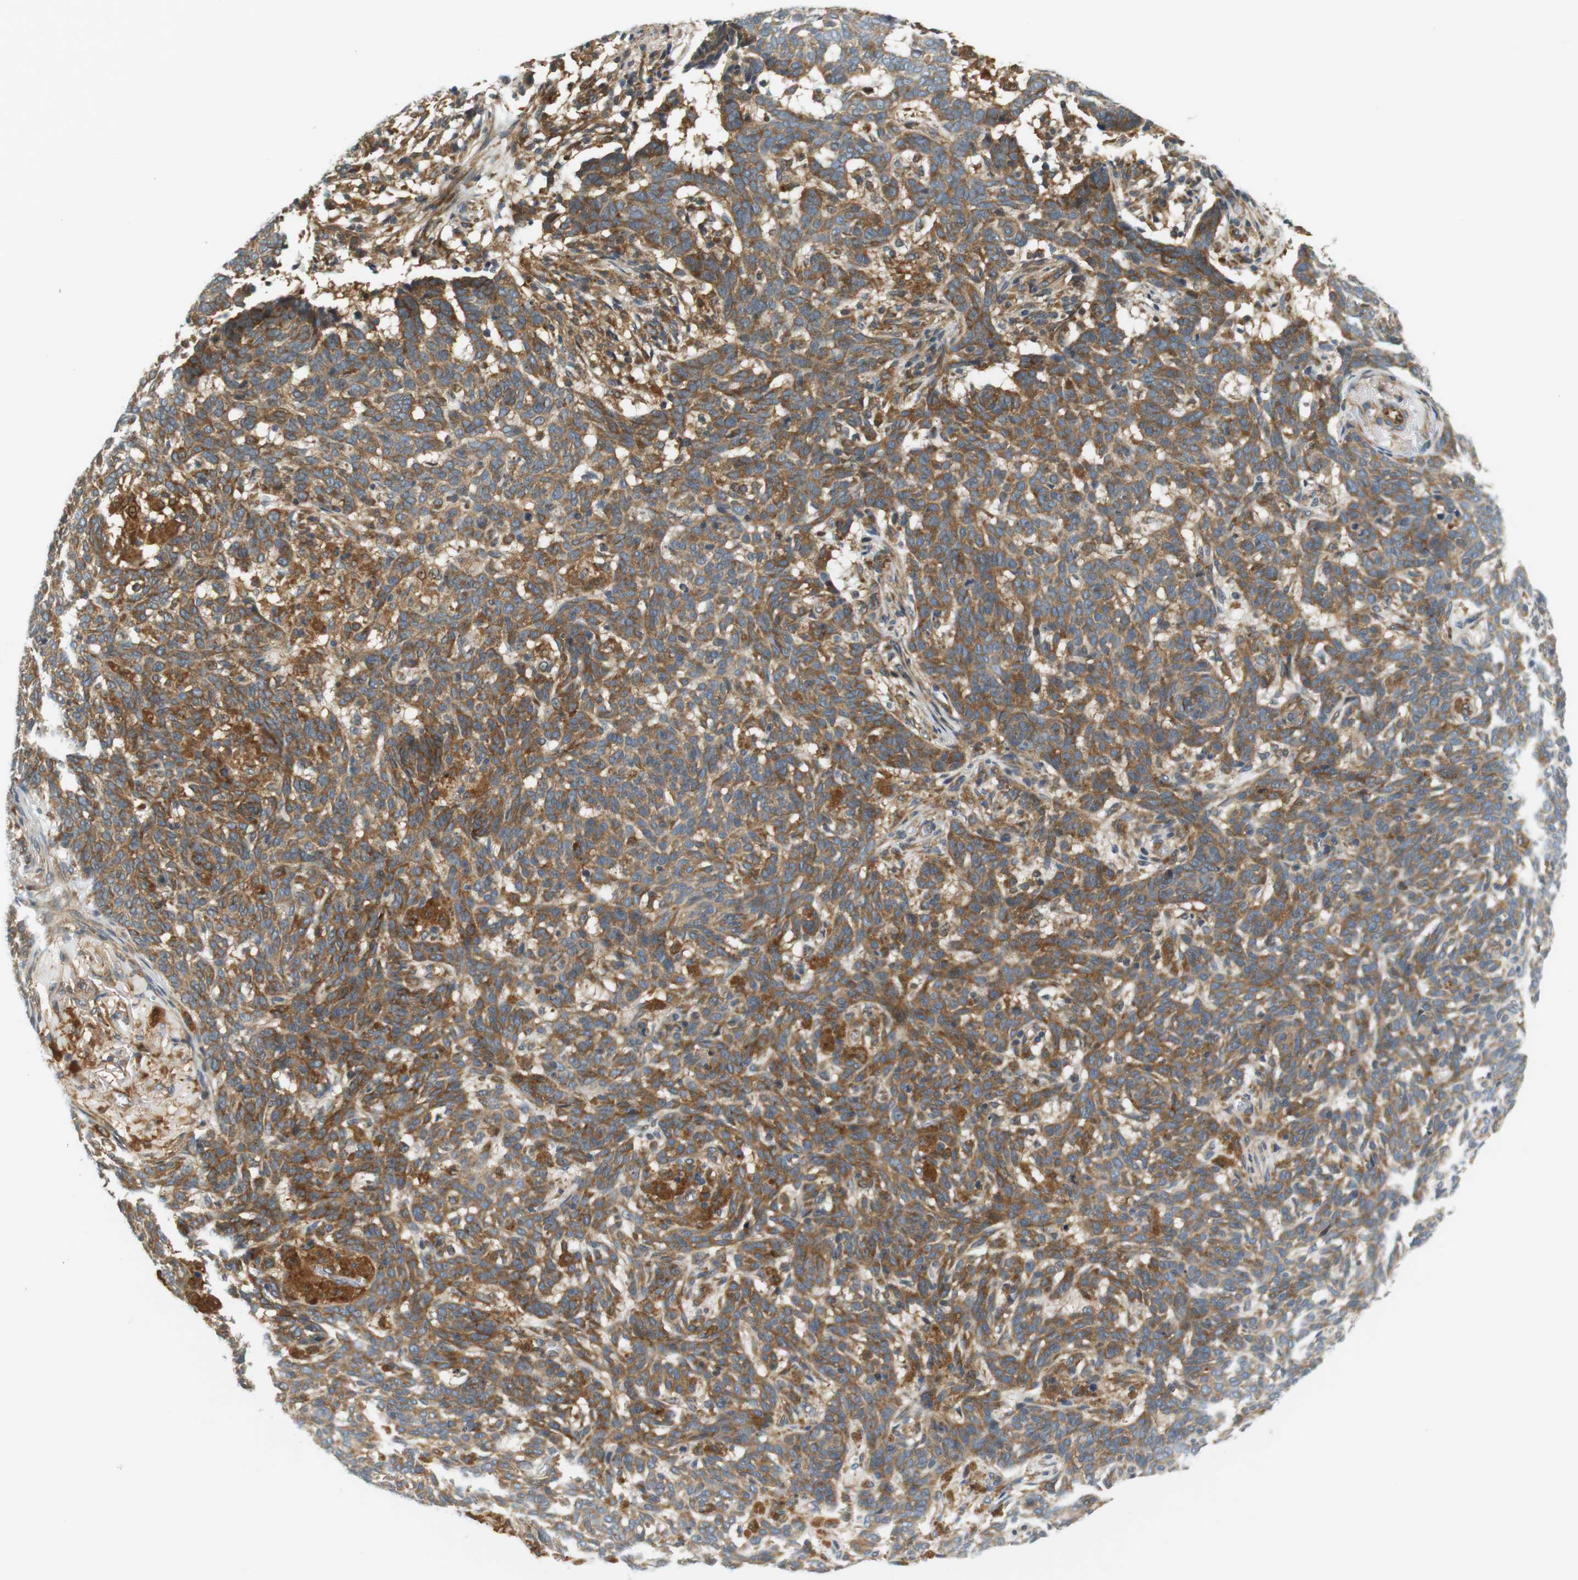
{"staining": {"intensity": "moderate", "quantity": ">75%", "location": "cytoplasmic/membranous"}, "tissue": "skin cancer", "cell_type": "Tumor cells", "image_type": "cancer", "snomed": [{"axis": "morphology", "description": "Basal cell carcinoma"}, {"axis": "topography", "description": "Skin"}], "caption": "Skin basal cell carcinoma stained with a protein marker demonstrates moderate staining in tumor cells.", "gene": "SH3GLB1", "patient": {"sex": "male", "age": 85}}